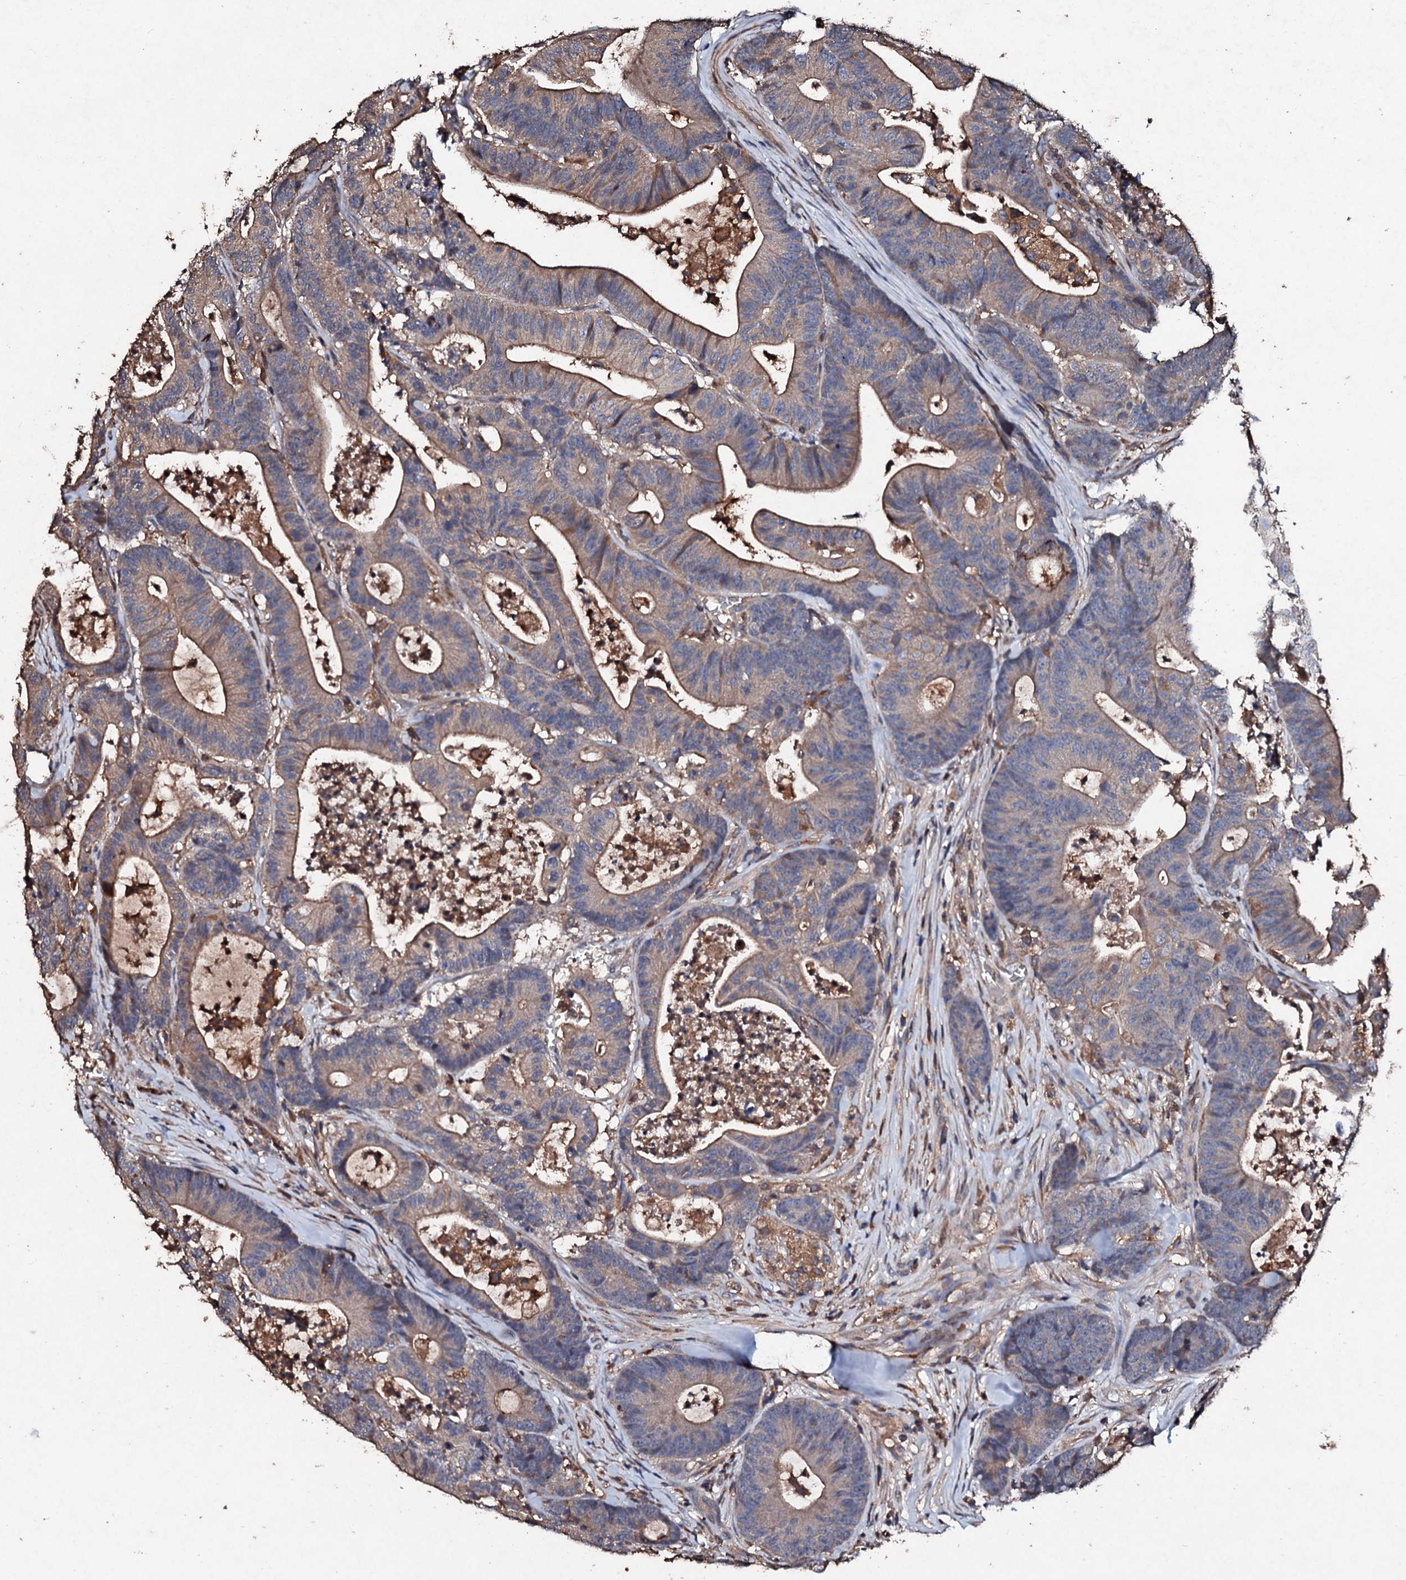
{"staining": {"intensity": "weak", "quantity": "25%-75%", "location": "cytoplasmic/membranous"}, "tissue": "colorectal cancer", "cell_type": "Tumor cells", "image_type": "cancer", "snomed": [{"axis": "morphology", "description": "Adenocarcinoma, NOS"}, {"axis": "topography", "description": "Colon"}], "caption": "A high-resolution photomicrograph shows immunohistochemistry (IHC) staining of adenocarcinoma (colorectal), which reveals weak cytoplasmic/membranous positivity in about 25%-75% of tumor cells. Using DAB (3,3'-diaminobenzidine) (brown) and hematoxylin (blue) stains, captured at high magnification using brightfield microscopy.", "gene": "KERA", "patient": {"sex": "female", "age": 84}}